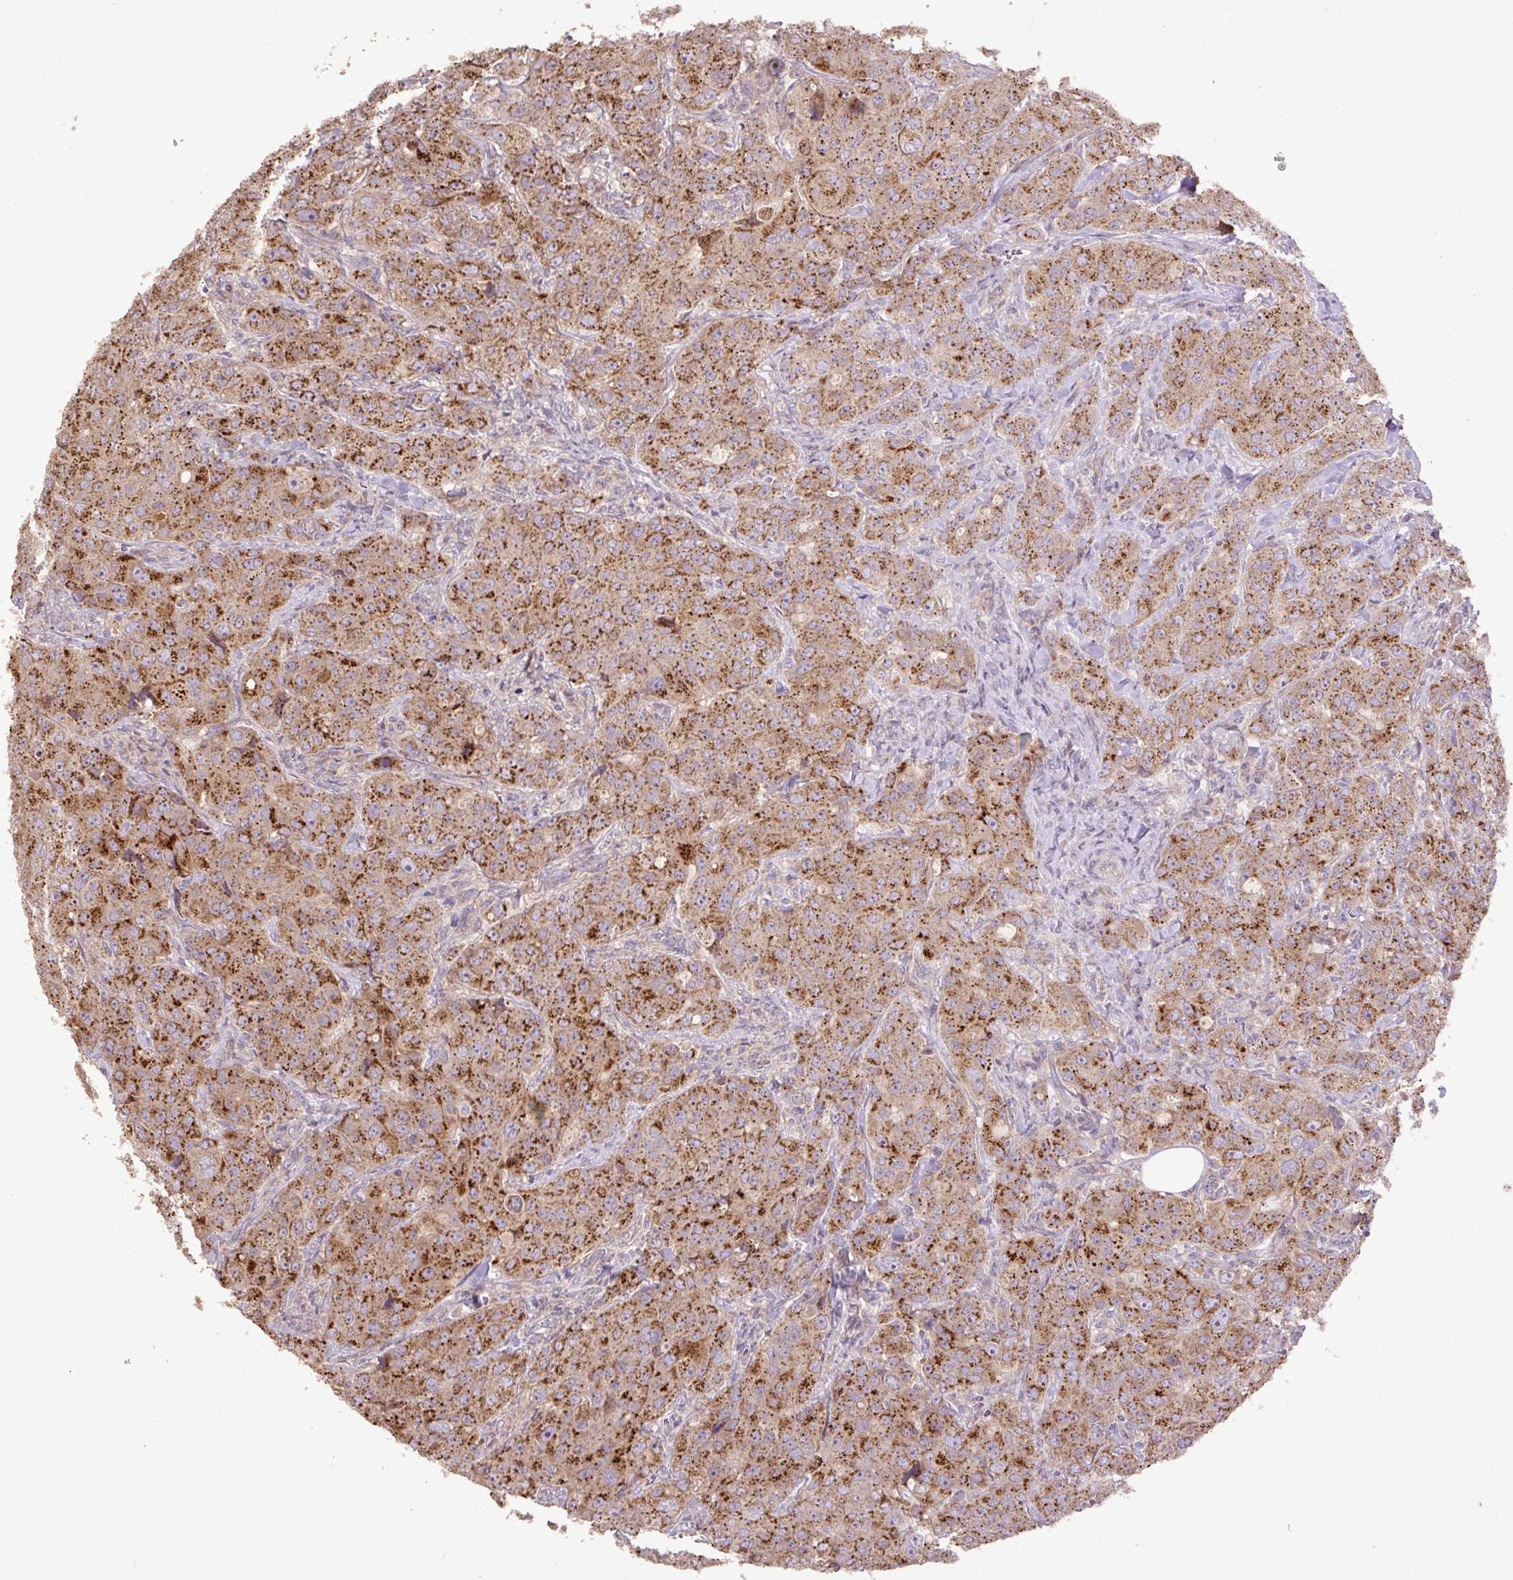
{"staining": {"intensity": "strong", "quantity": ">75%", "location": "cytoplasmic/membranous"}, "tissue": "breast cancer", "cell_type": "Tumor cells", "image_type": "cancer", "snomed": [{"axis": "morphology", "description": "Duct carcinoma"}, {"axis": "topography", "description": "Breast"}], "caption": "Protein analysis of breast cancer tissue exhibits strong cytoplasmic/membranous positivity in approximately >75% of tumor cells. The staining is performed using DAB (3,3'-diaminobenzidine) brown chromogen to label protein expression. The nuclei are counter-stained blue using hematoxylin.", "gene": "ABR", "patient": {"sex": "female", "age": 43}}